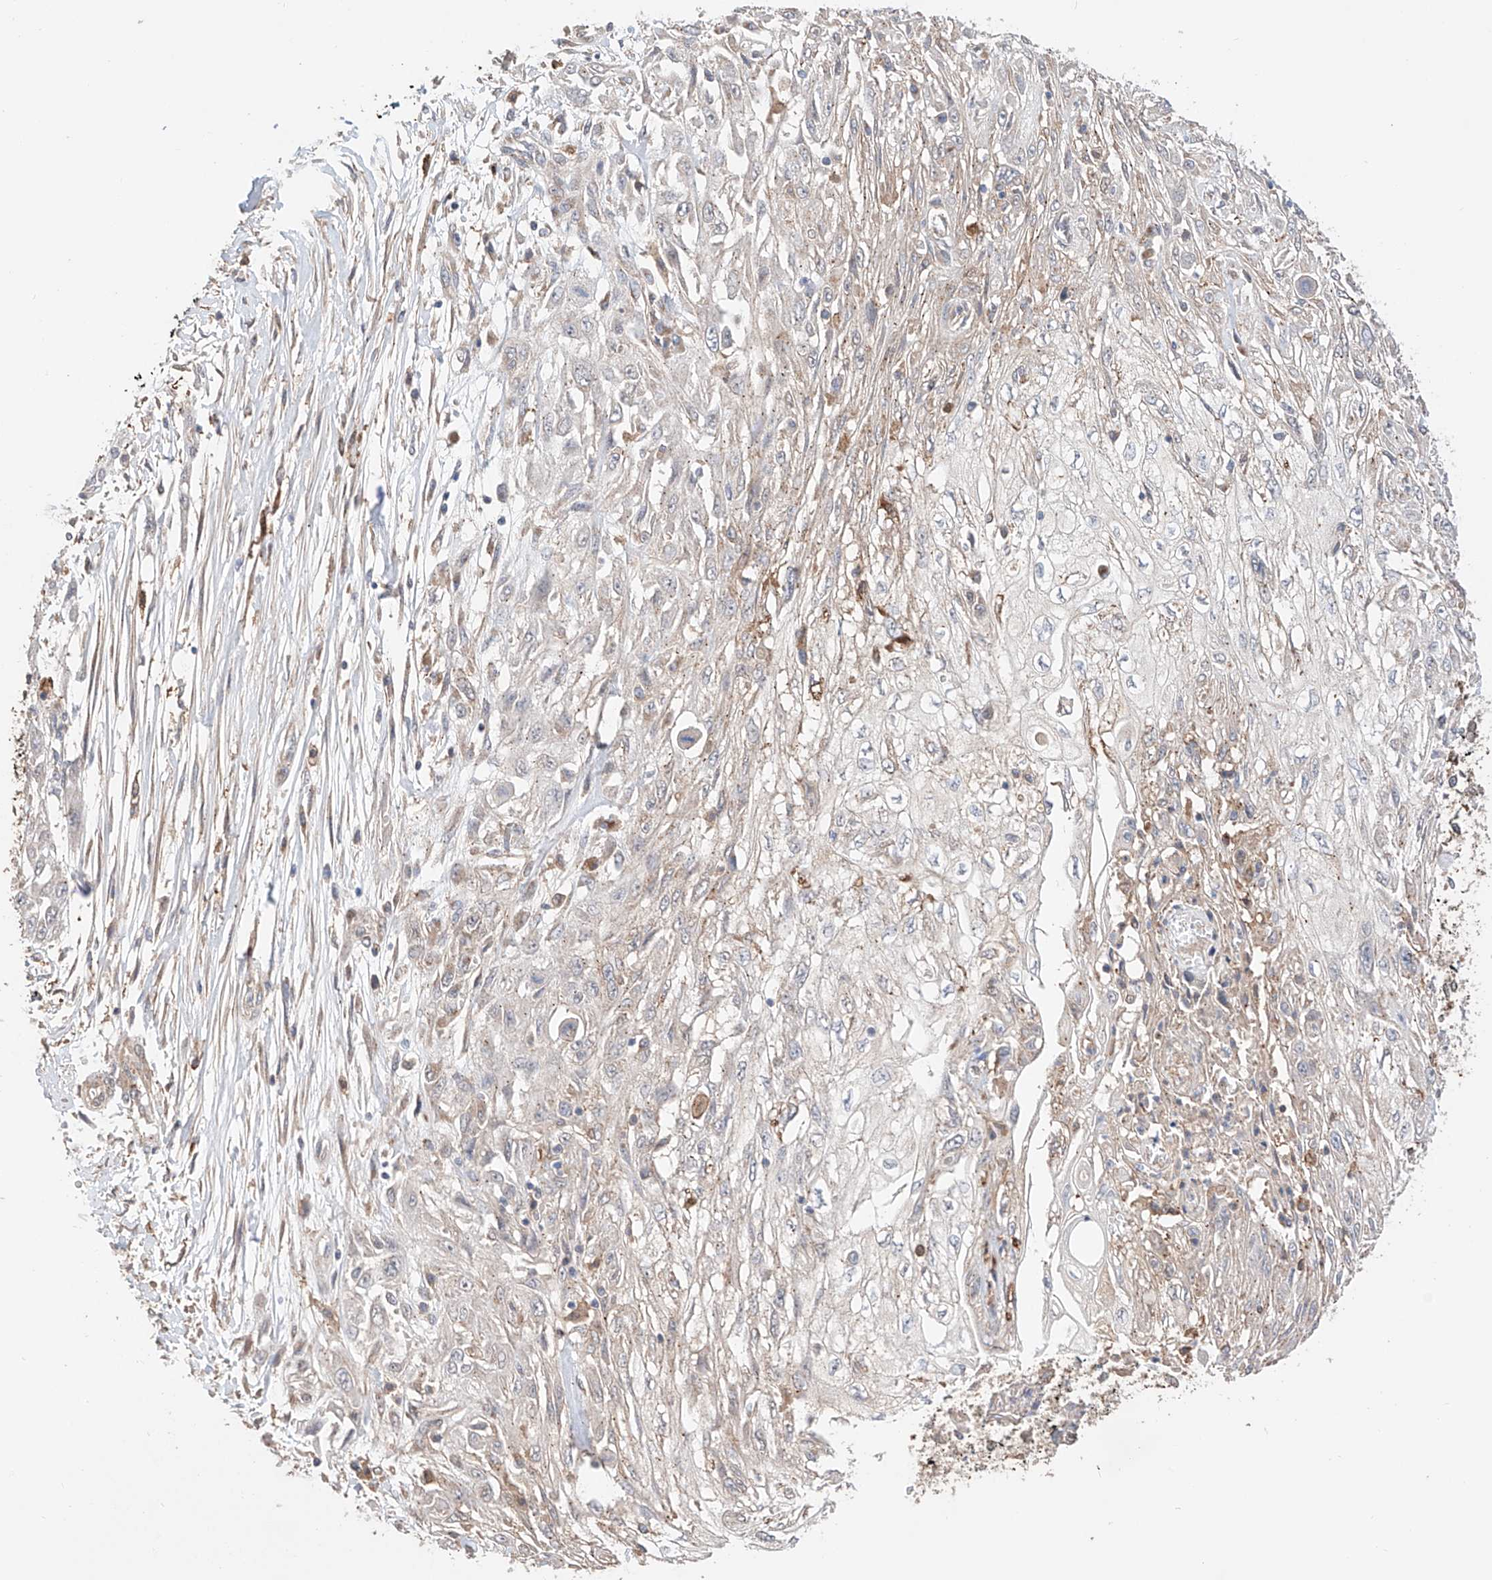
{"staining": {"intensity": "negative", "quantity": "none", "location": "none"}, "tissue": "skin cancer", "cell_type": "Tumor cells", "image_type": "cancer", "snomed": [{"axis": "morphology", "description": "Squamous cell carcinoma, NOS"}, {"axis": "morphology", "description": "Squamous cell carcinoma, metastatic, NOS"}, {"axis": "topography", "description": "Skin"}, {"axis": "topography", "description": "Lymph node"}], "caption": "Immunohistochemistry micrograph of human squamous cell carcinoma (skin) stained for a protein (brown), which shows no staining in tumor cells.", "gene": "MOSPD1", "patient": {"sex": "male", "age": 75}}